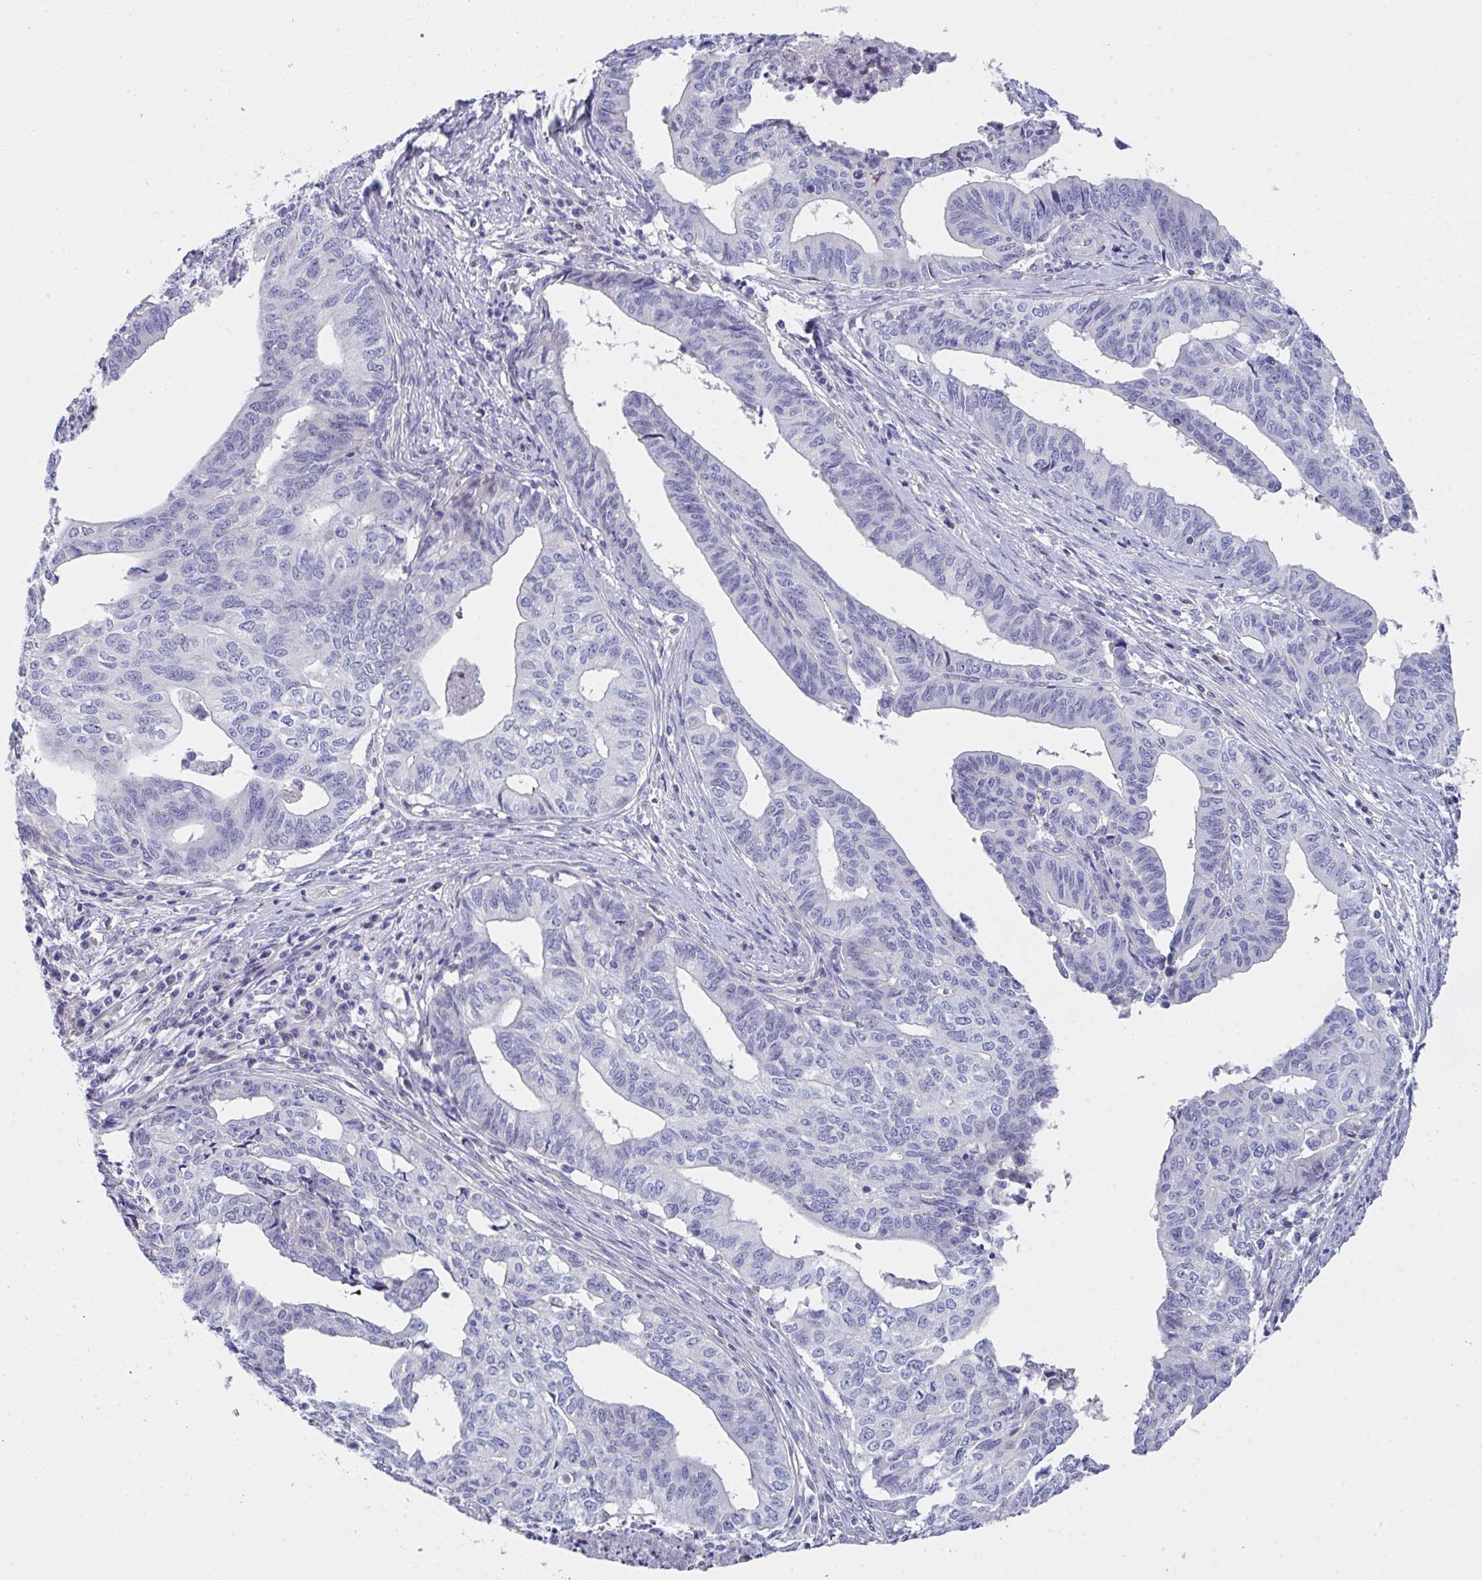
{"staining": {"intensity": "negative", "quantity": "none", "location": "none"}, "tissue": "endometrial cancer", "cell_type": "Tumor cells", "image_type": "cancer", "snomed": [{"axis": "morphology", "description": "Adenocarcinoma, NOS"}, {"axis": "topography", "description": "Endometrium"}], "caption": "Immunohistochemistry of human endometrial cancer (adenocarcinoma) reveals no staining in tumor cells.", "gene": "FBXO47", "patient": {"sex": "female", "age": 65}}